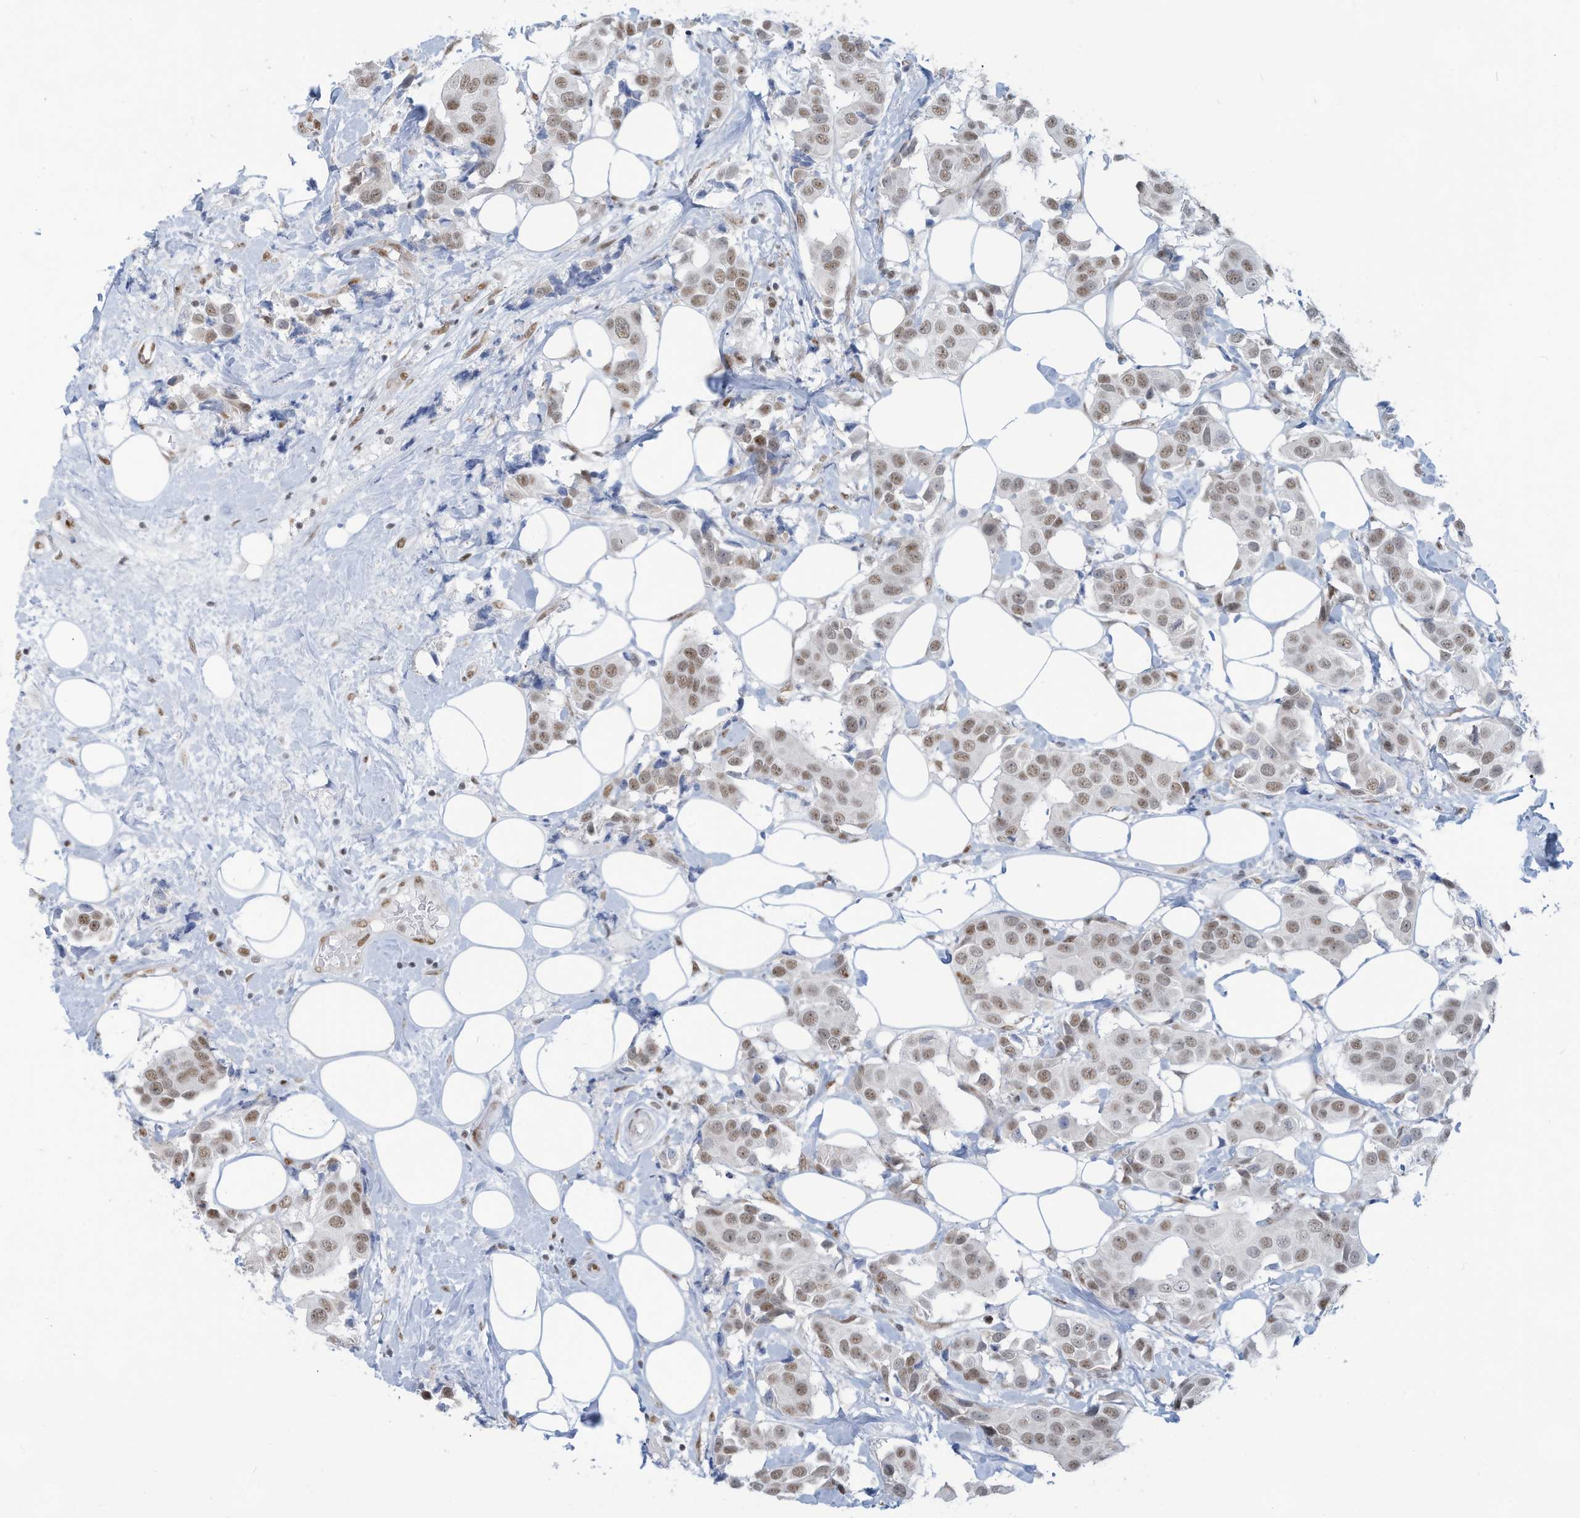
{"staining": {"intensity": "moderate", "quantity": ">75%", "location": "nuclear"}, "tissue": "breast cancer", "cell_type": "Tumor cells", "image_type": "cancer", "snomed": [{"axis": "morphology", "description": "Normal tissue, NOS"}, {"axis": "morphology", "description": "Duct carcinoma"}, {"axis": "topography", "description": "Breast"}], "caption": "Breast cancer (infiltrating ductal carcinoma) tissue exhibits moderate nuclear positivity in approximately >75% of tumor cells, visualized by immunohistochemistry.", "gene": "SARNP", "patient": {"sex": "female", "age": 39}}